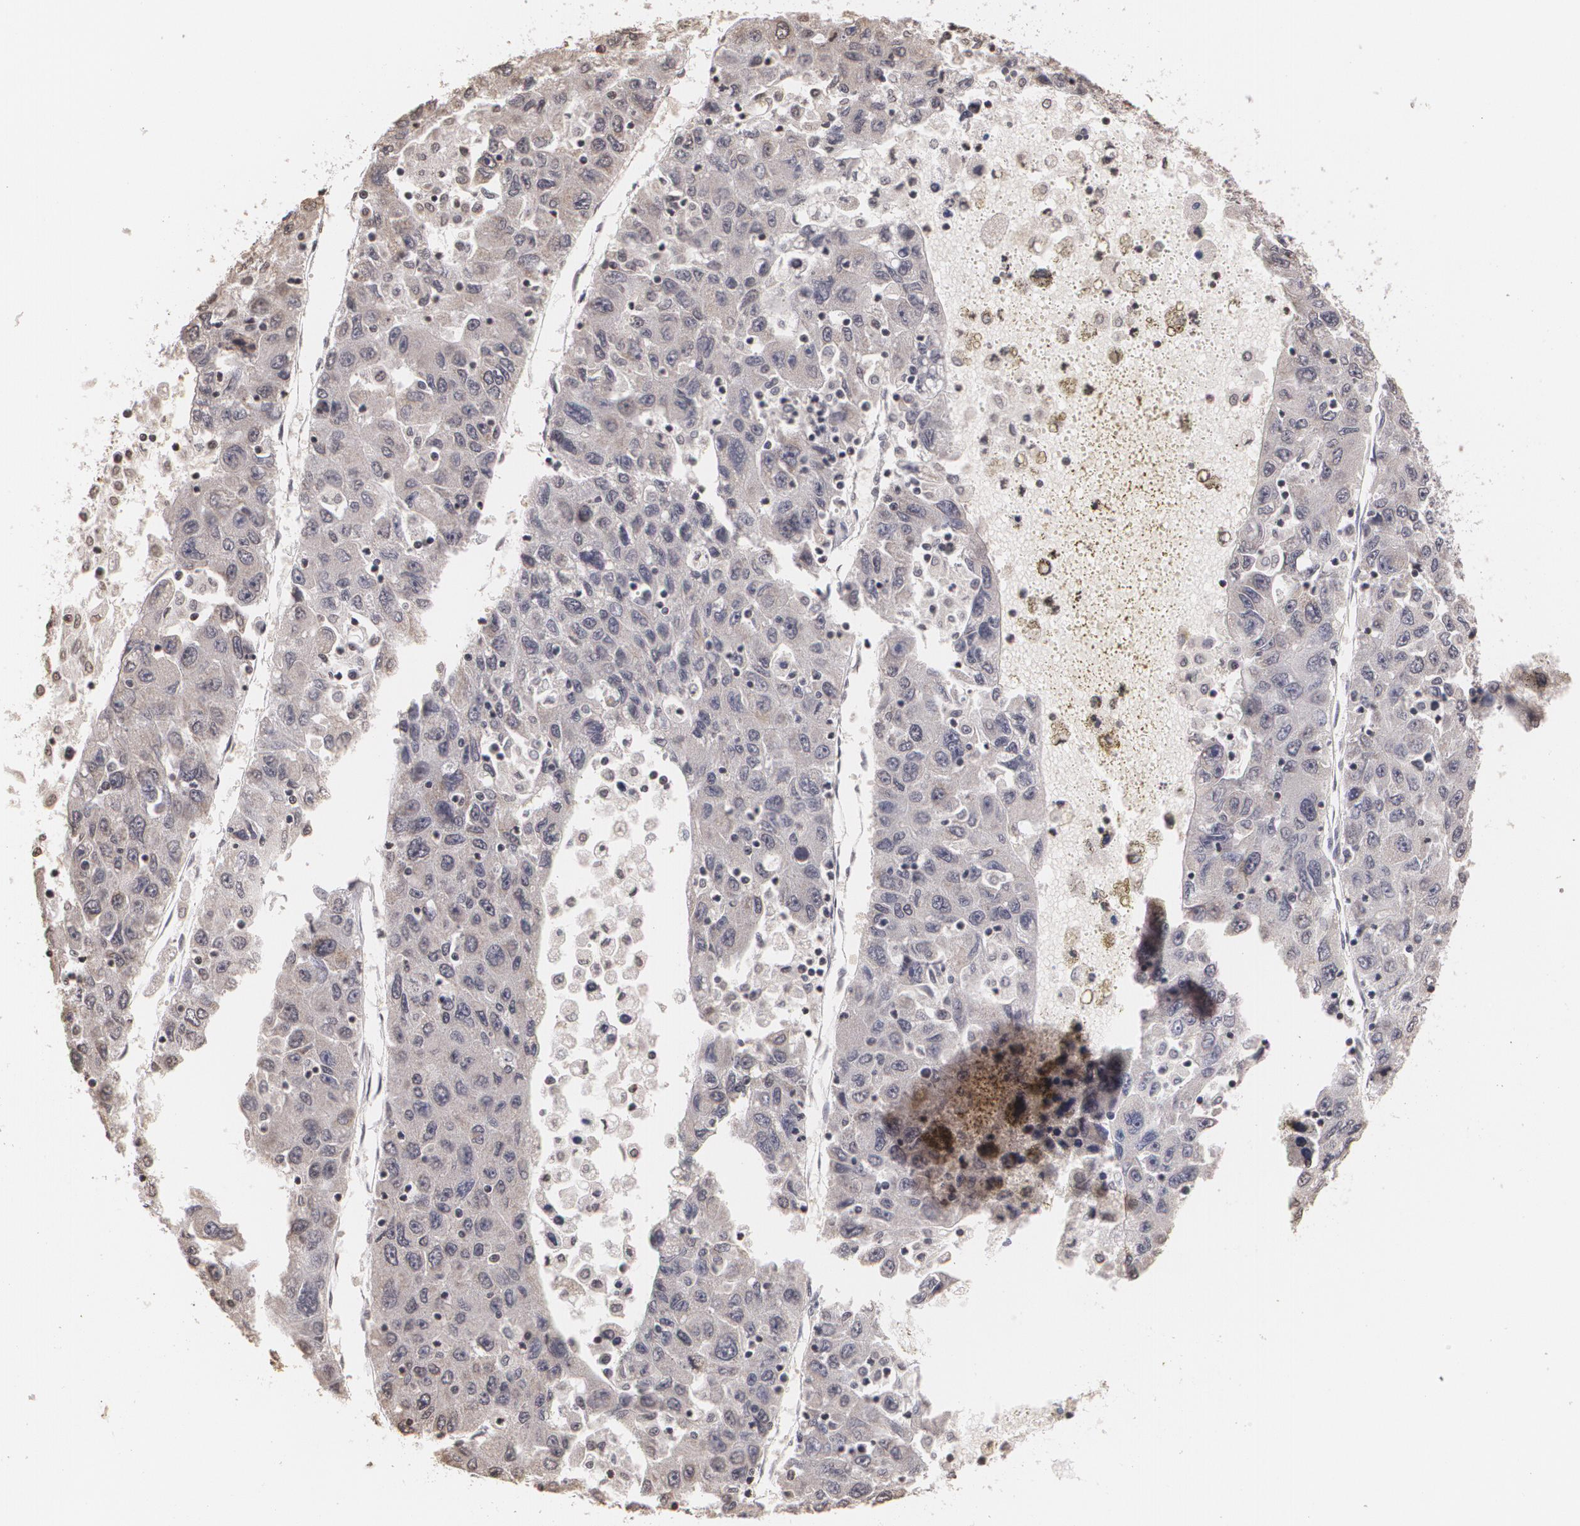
{"staining": {"intensity": "negative", "quantity": "none", "location": "none"}, "tissue": "liver cancer", "cell_type": "Tumor cells", "image_type": "cancer", "snomed": [{"axis": "morphology", "description": "Carcinoma, Hepatocellular, NOS"}, {"axis": "topography", "description": "Liver"}], "caption": "Liver hepatocellular carcinoma was stained to show a protein in brown. There is no significant expression in tumor cells.", "gene": "THRB", "patient": {"sex": "male", "age": 49}}